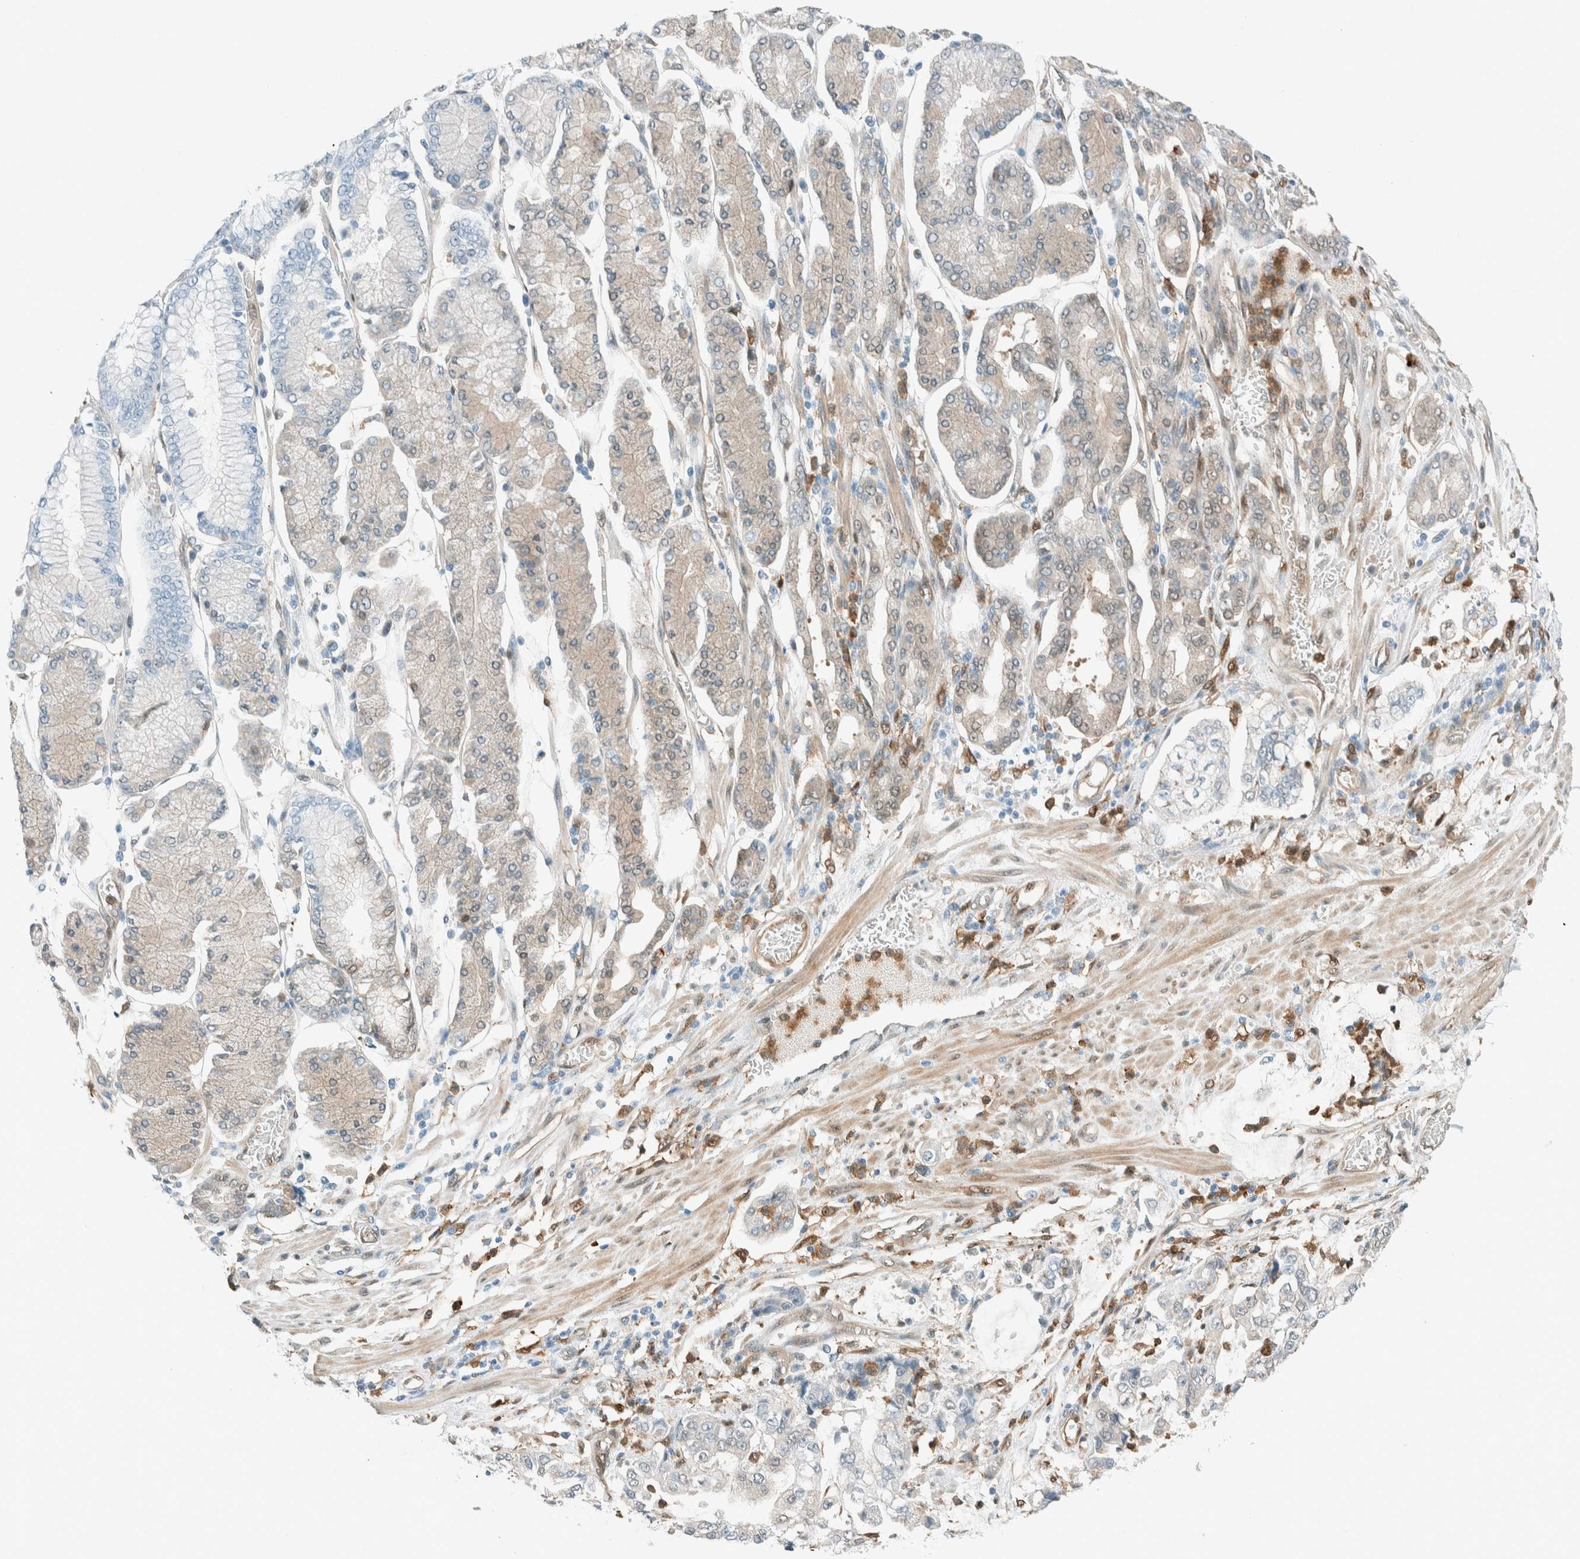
{"staining": {"intensity": "weak", "quantity": "<25%", "location": "cytoplasmic/membranous"}, "tissue": "stomach cancer", "cell_type": "Tumor cells", "image_type": "cancer", "snomed": [{"axis": "morphology", "description": "Adenocarcinoma, NOS"}, {"axis": "topography", "description": "Stomach"}], "caption": "DAB (3,3'-diaminobenzidine) immunohistochemical staining of stomach cancer demonstrates no significant staining in tumor cells. Brightfield microscopy of immunohistochemistry (IHC) stained with DAB (3,3'-diaminobenzidine) (brown) and hematoxylin (blue), captured at high magnification.", "gene": "NXN", "patient": {"sex": "male", "age": 76}}